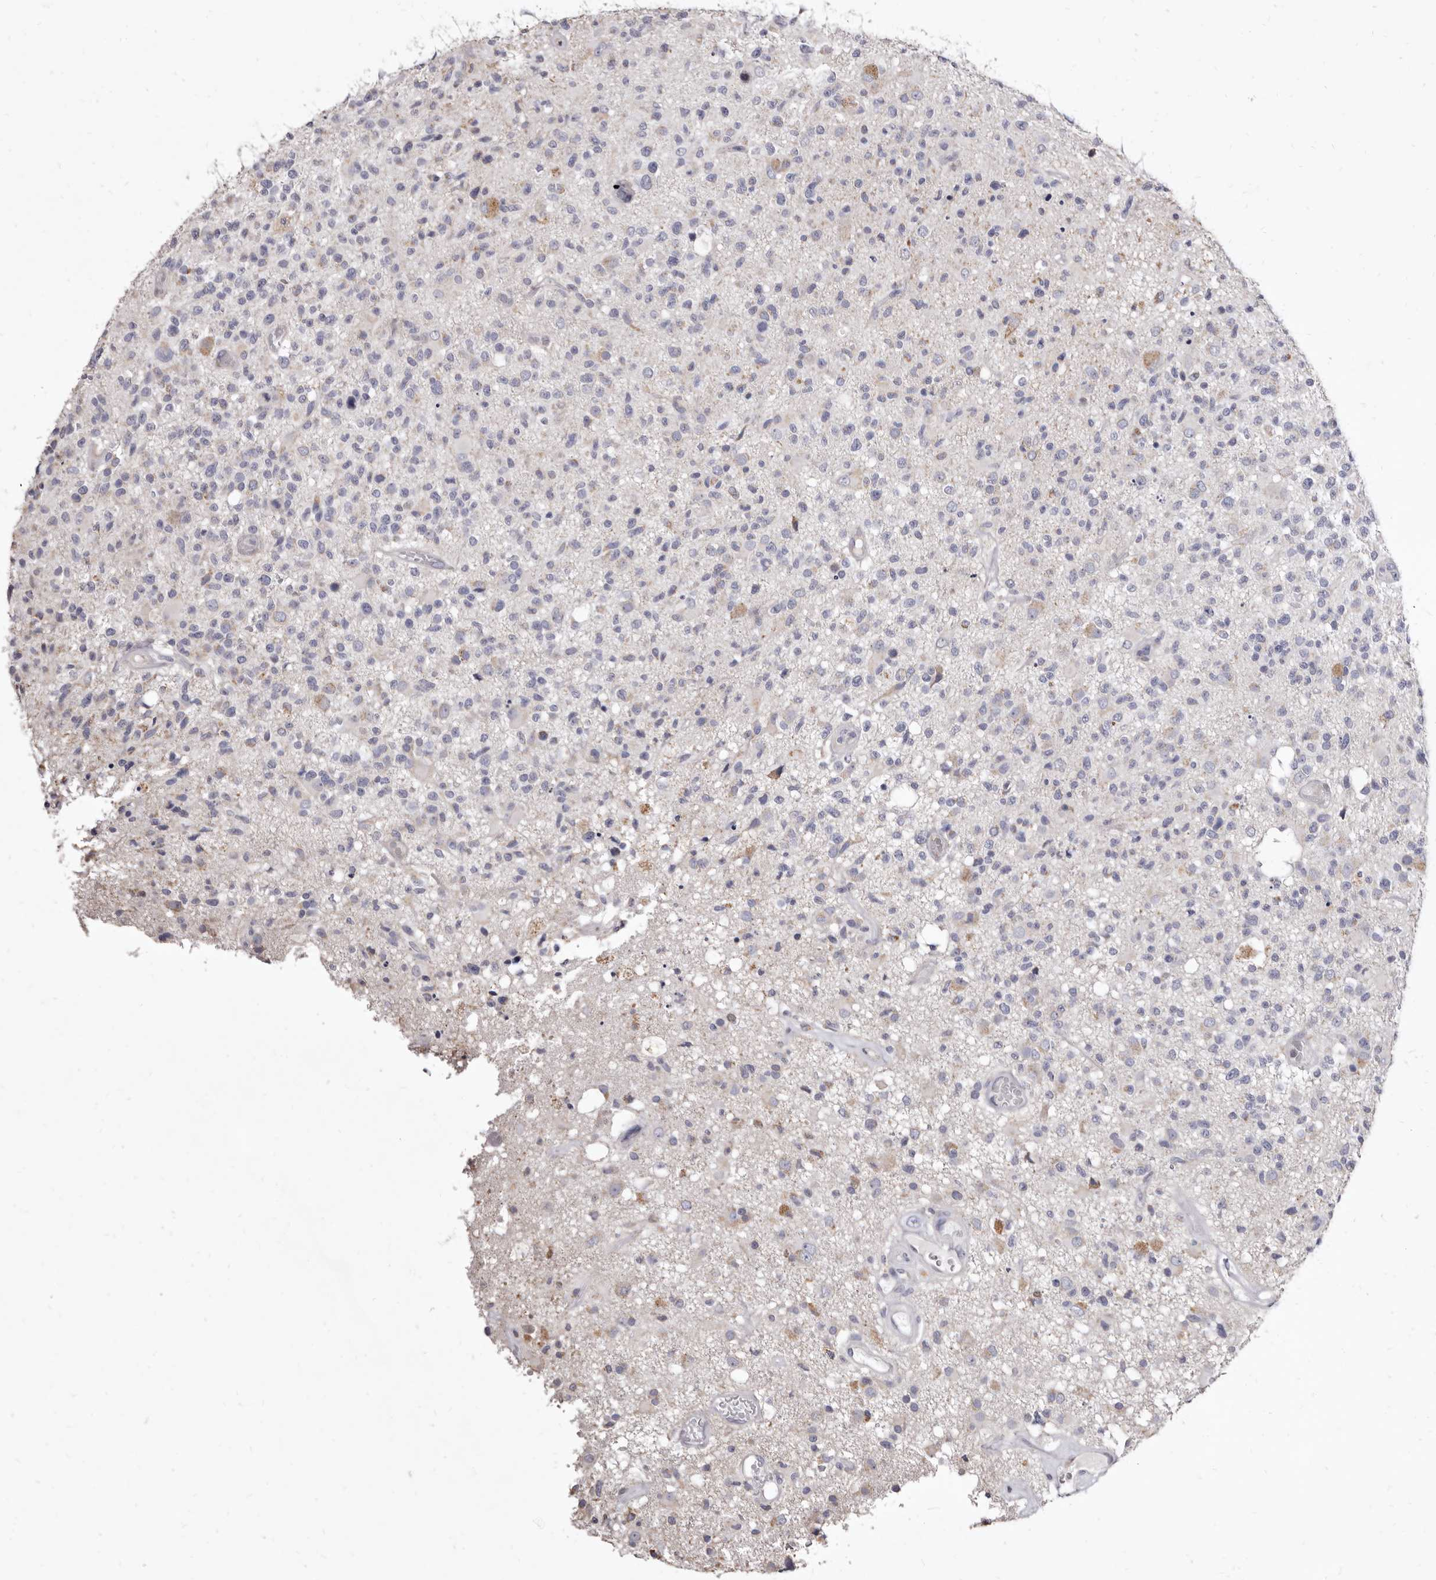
{"staining": {"intensity": "negative", "quantity": "none", "location": "none"}, "tissue": "glioma", "cell_type": "Tumor cells", "image_type": "cancer", "snomed": [{"axis": "morphology", "description": "Glioma, malignant, High grade"}, {"axis": "morphology", "description": "Glioblastoma, NOS"}, {"axis": "topography", "description": "Brain"}], "caption": "Immunohistochemical staining of glioblastoma shows no significant staining in tumor cells. Nuclei are stained in blue.", "gene": "CYP2E1", "patient": {"sex": "male", "age": 60}}